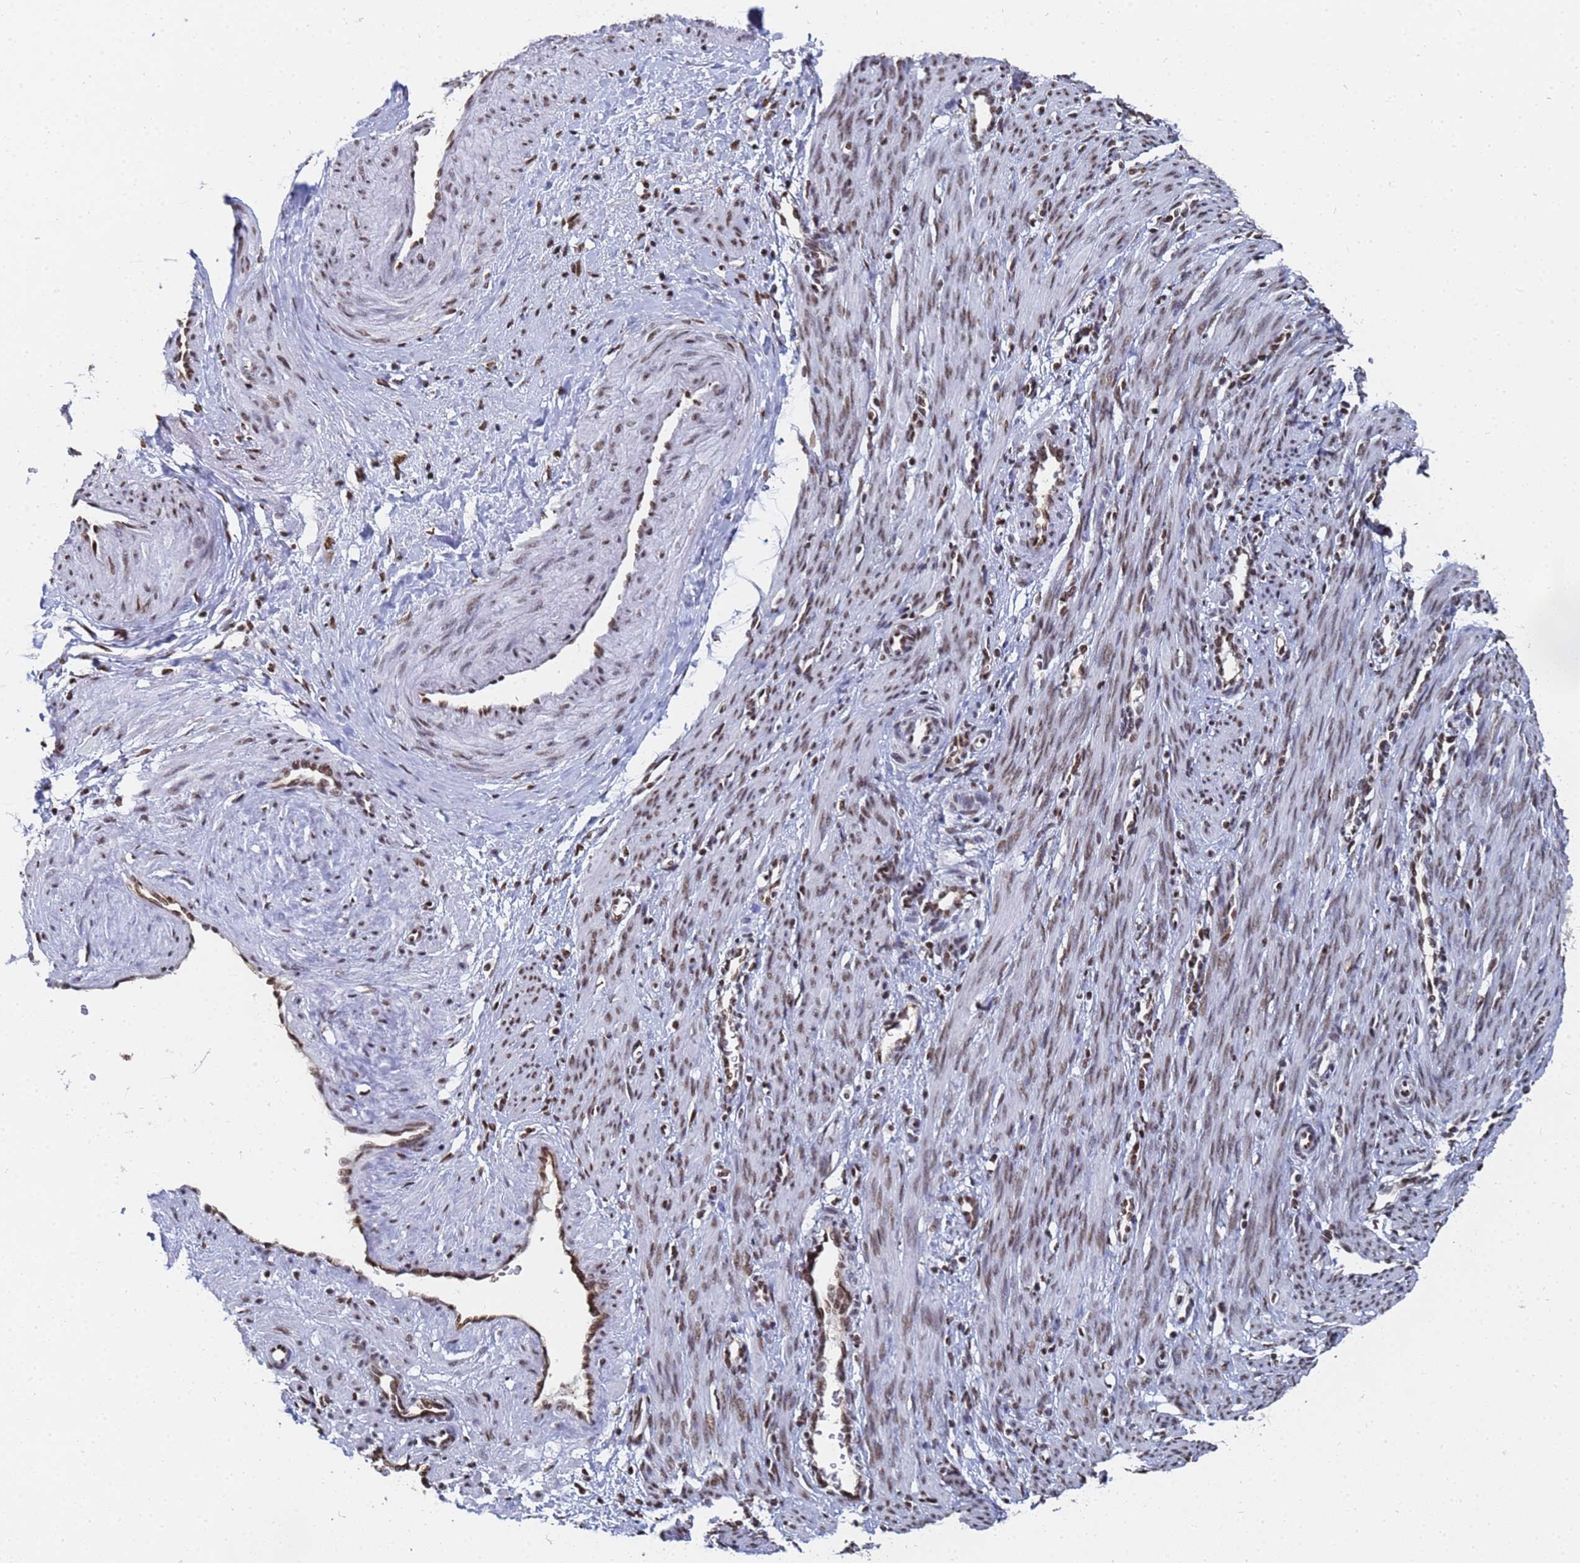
{"staining": {"intensity": "moderate", "quantity": ">75%", "location": "nuclear"}, "tissue": "smooth muscle", "cell_type": "Smooth muscle cells", "image_type": "normal", "snomed": [{"axis": "morphology", "description": "Normal tissue, NOS"}, {"axis": "topography", "description": "Endometrium"}], "caption": "The histopathology image reveals immunohistochemical staining of normal smooth muscle. There is moderate nuclear expression is present in approximately >75% of smooth muscle cells.", "gene": "RAVER2", "patient": {"sex": "female", "age": 33}}